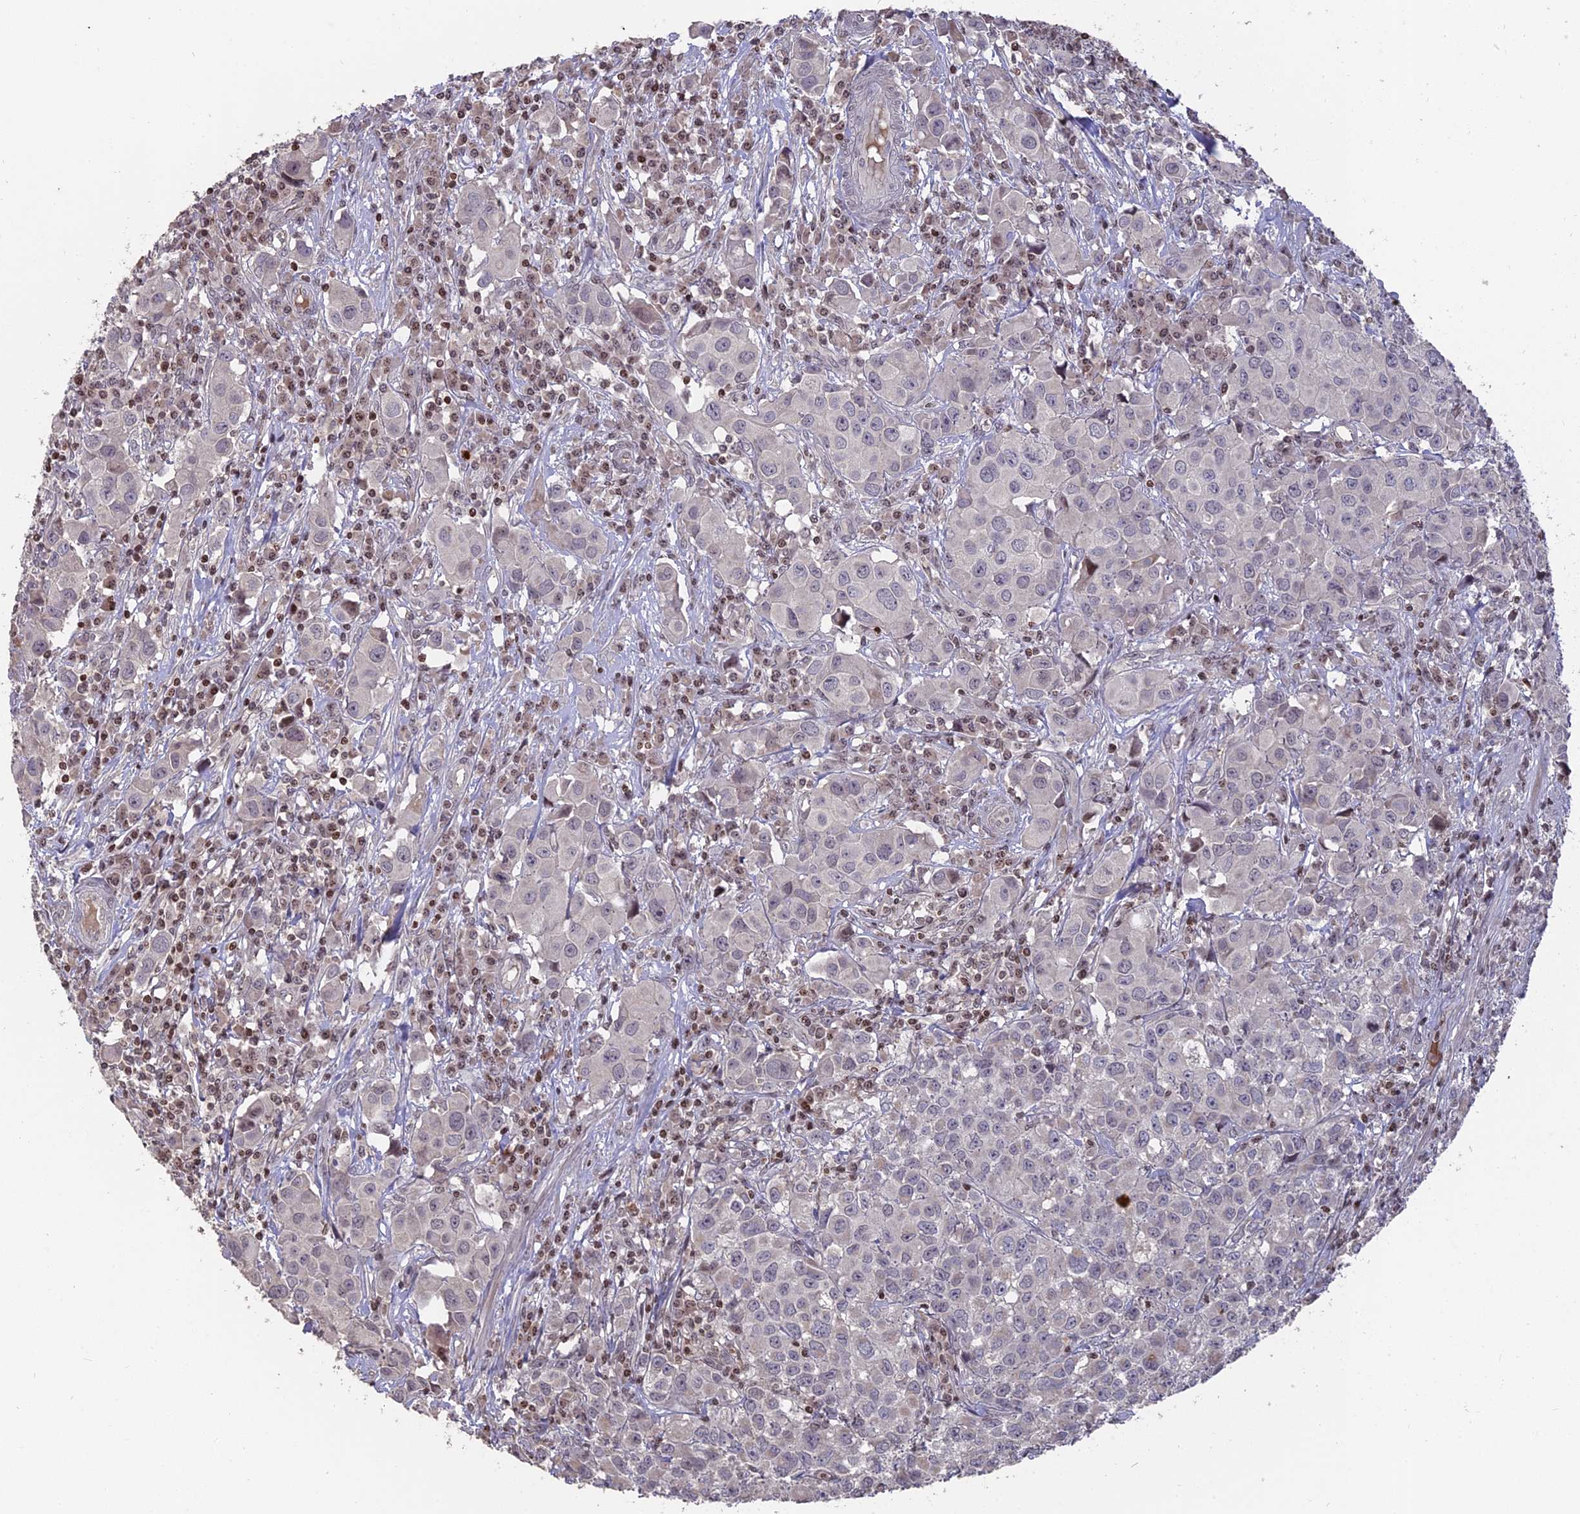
{"staining": {"intensity": "negative", "quantity": "none", "location": "none"}, "tissue": "urothelial cancer", "cell_type": "Tumor cells", "image_type": "cancer", "snomed": [{"axis": "morphology", "description": "Urothelial carcinoma, High grade"}, {"axis": "topography", "description": "Urinary bladder"}], "caption": "Urothelial carcinoma (high-grade) was stained to show a protein in brown. There is no significant positivity in tumor cells.", "gene": "NR1H3", "patient": {"sex": "female", "age": 75}}